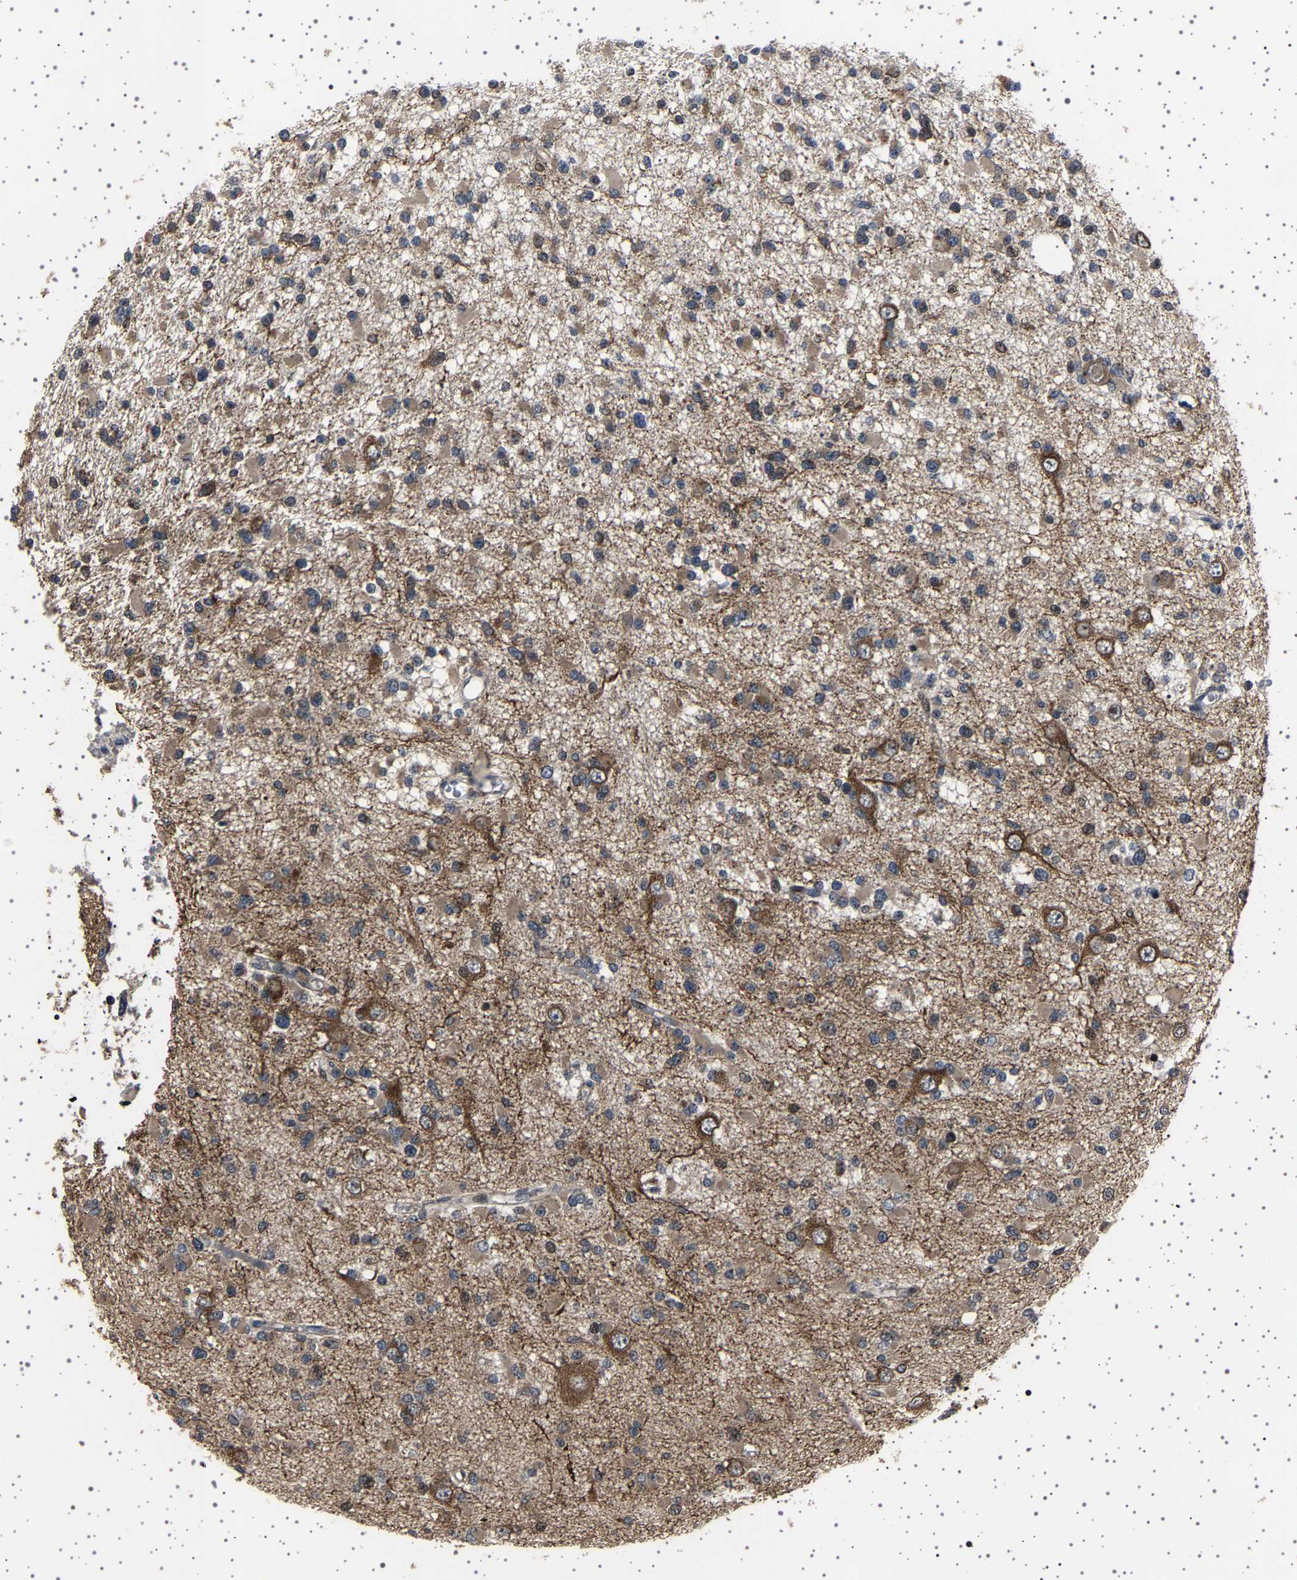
{"staining": {"intensity": "moderate", "quantity": "25%-75%", "location": "cytoplasmic/membranous"}, "tissue": "glioma", "cell_type": "Tumor cells", "image_type": "cancer", "snomed": [{"axis": "morphology", "description": "Glioma, malignant, Low grade"}, {"axis": "topography", "description": "Brain"}], "caption": "Protein expression analysis of human glioma reveals moderate cytoplasmic/membranous positivity in approximately 25%-75% of tumor cells.", "gene": "NCKAP1", "patient": {"sex": "female", "age": 22}}